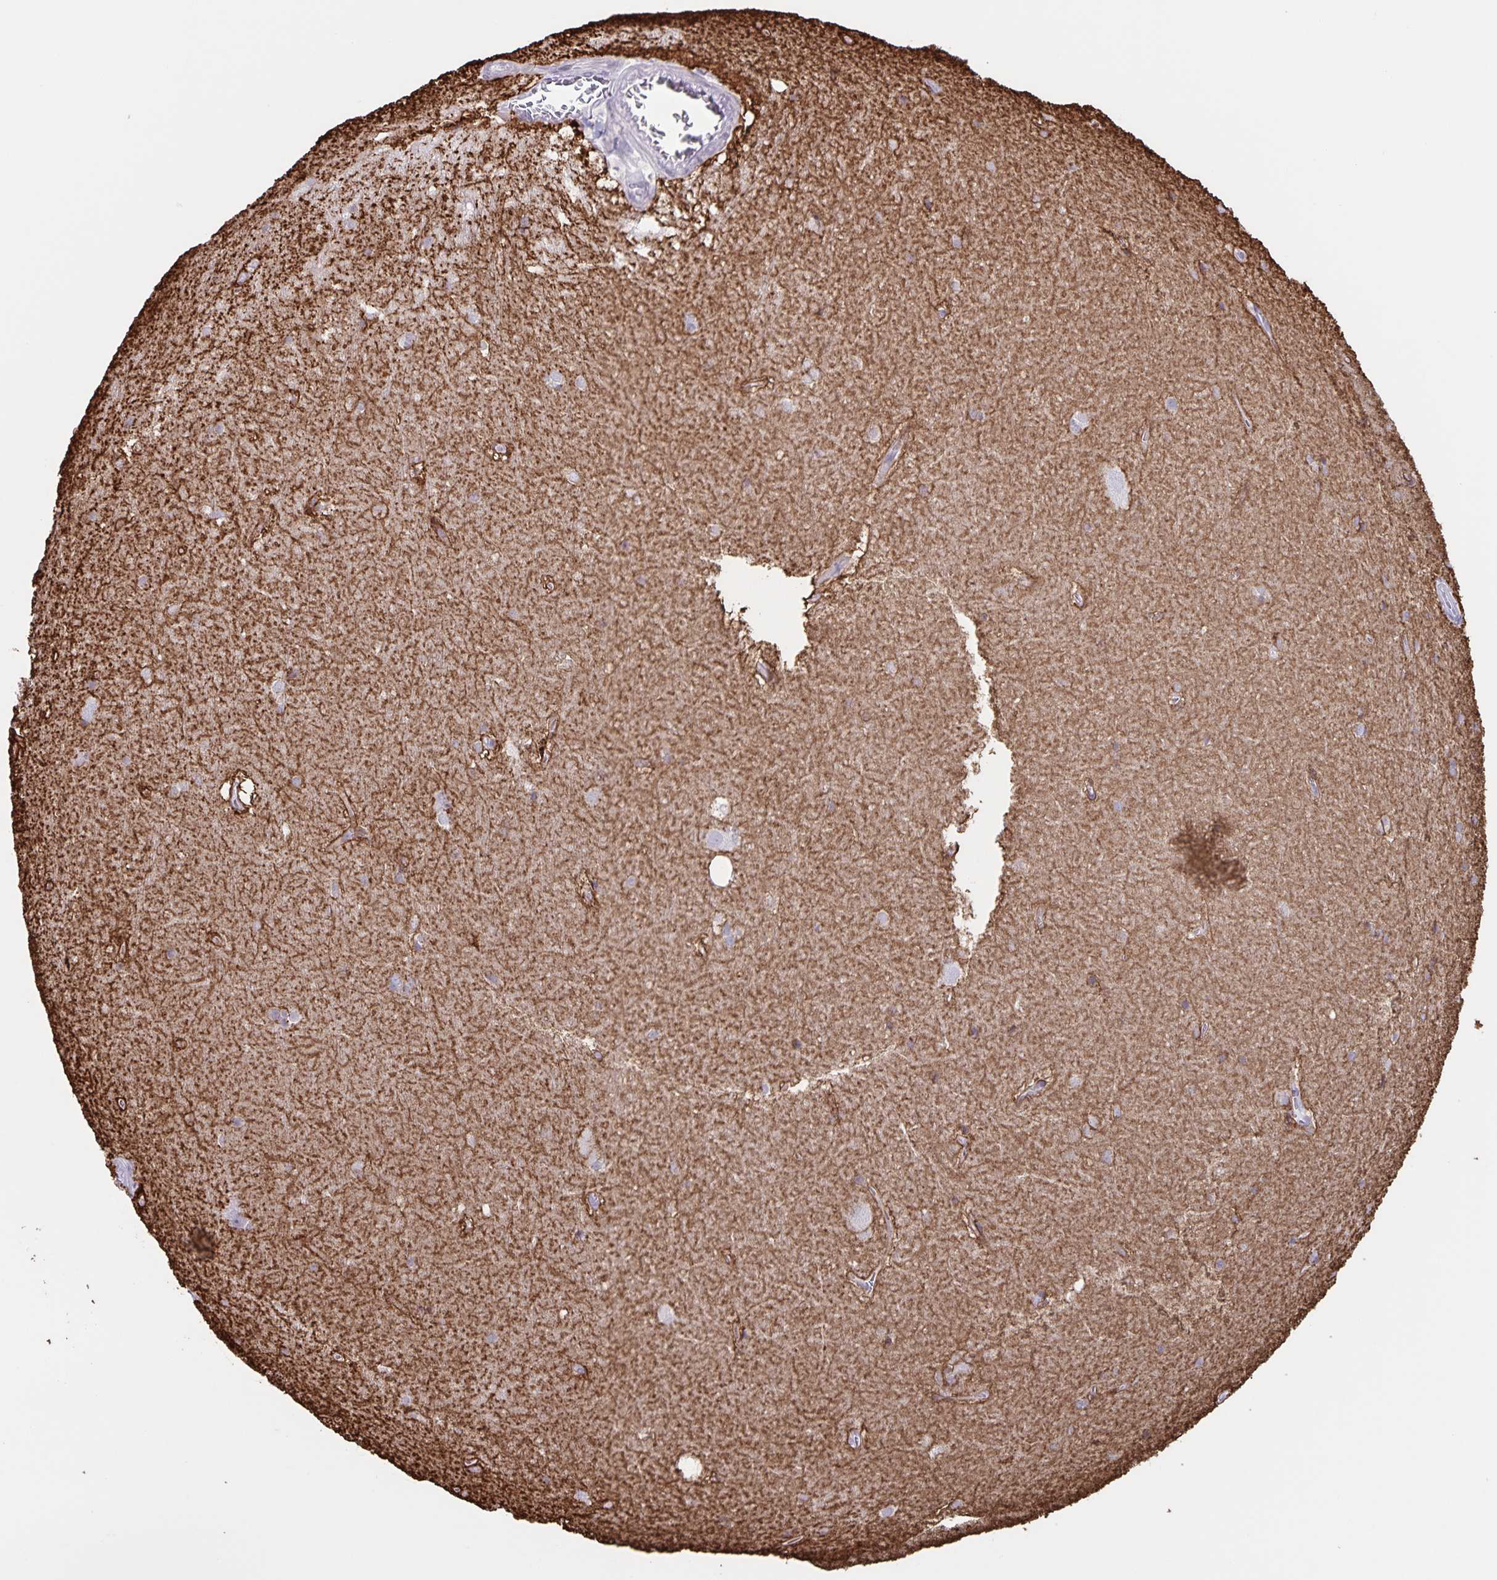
{"staining": {"intensity": "negative", "quantity": "none", "location": "none"}, "tissue": "hippocampus", "cell_type": "Glial cells", "image_type": "normal", "snomed": [{"axis": "morphology", "description": "Normal tissue, NOS"}, {"axis": "topography", "description": "Cerebral cortex"}, {"axis": "topography", "description": "Hippocampus"}], "caption": "Immunohistochemistry of normal hippocampus reveals no staining in glial cells. The staining is performed using DAB brown chromogen with nuclei counter-stained in using hematoxylin.", "gene": "AQP4", "patient": {"sex": "female", "age": 19}}